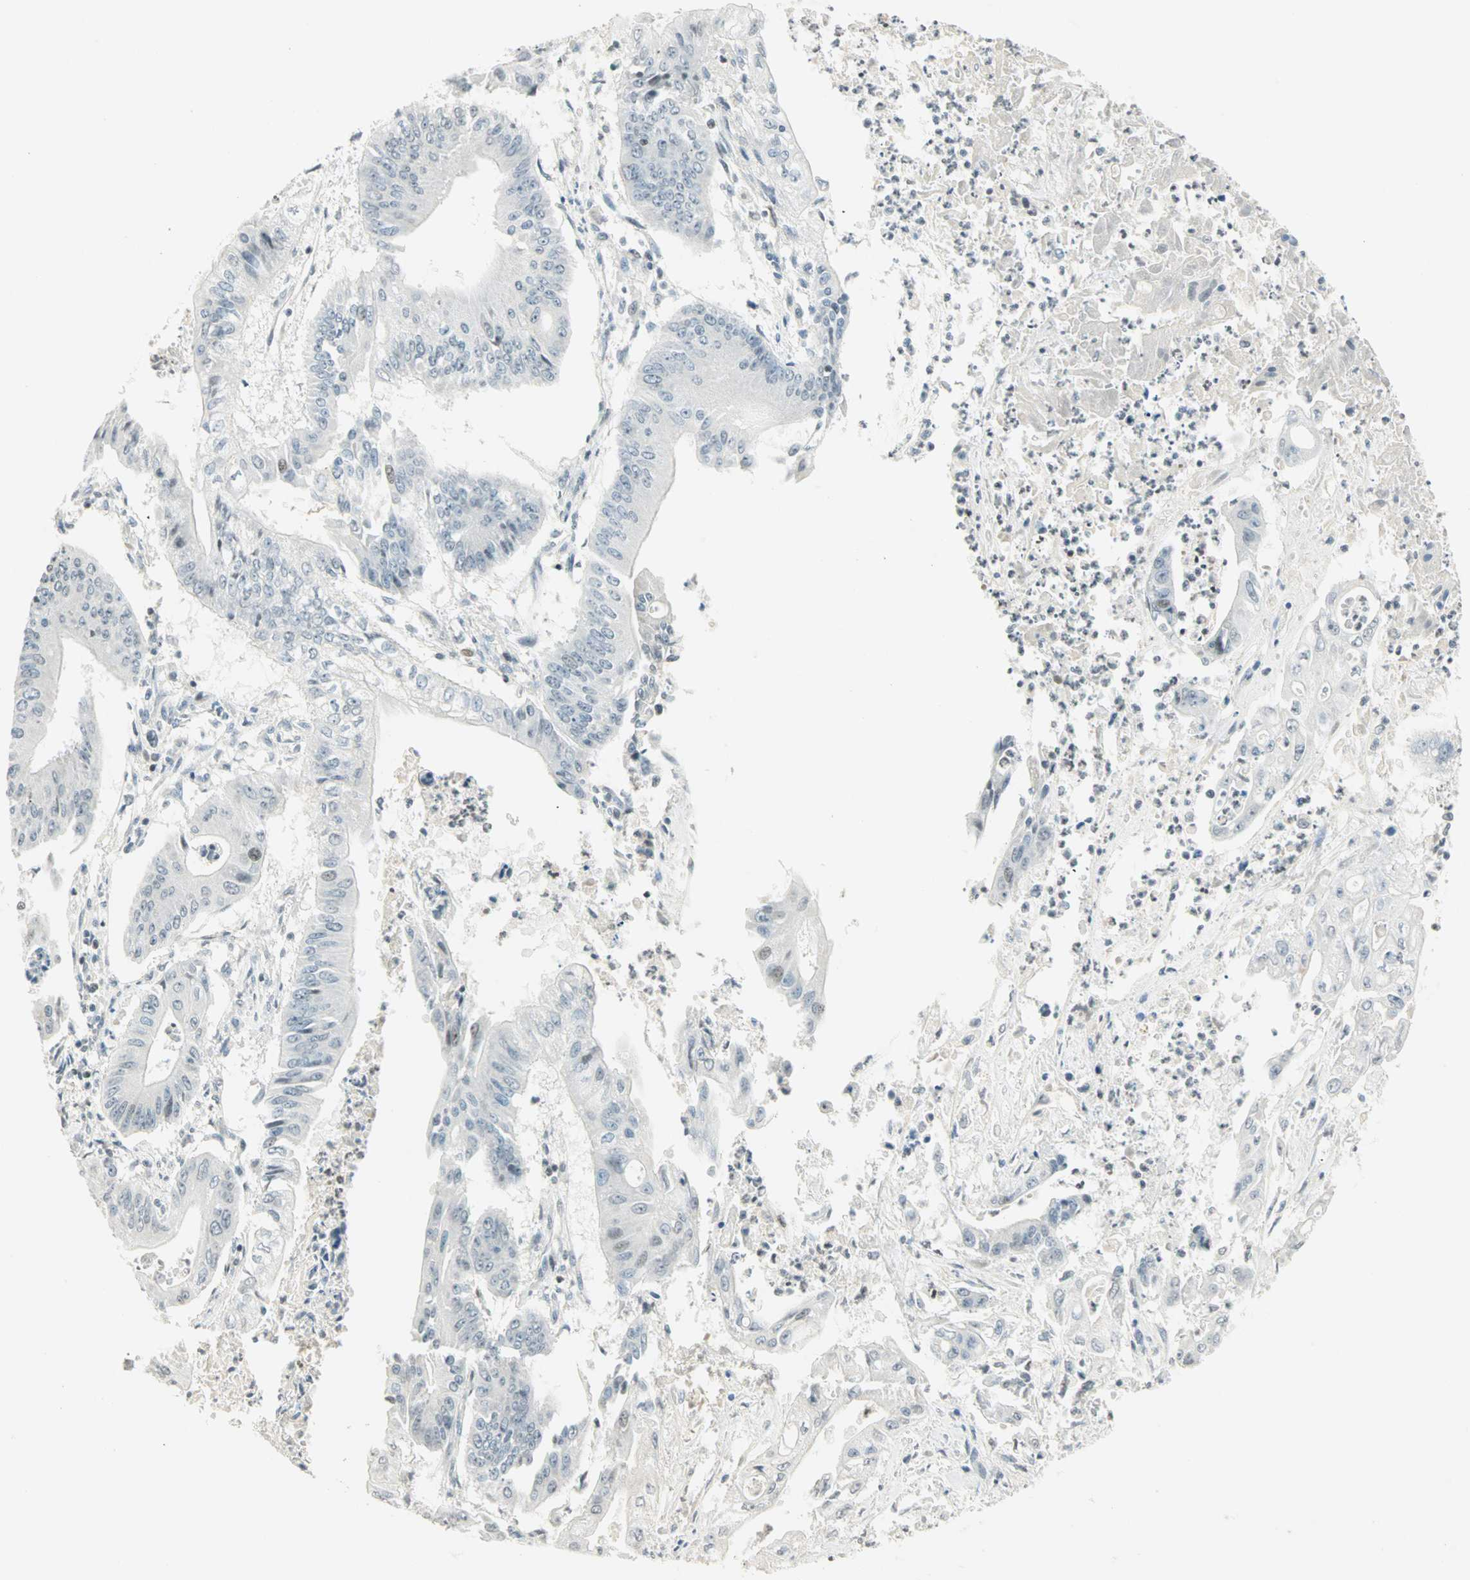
{"staining": {"intensity": "weak", "quantity": "<25%", "location": "nuclear"}, "tissue": "pancreatic cancer", "cell_type": "Tumor cells", "image_type": "cancer", "snomed": [{"axis": "morphology", "description": "Normal tissue, NOS"}, {"axis": "topography", "description": "Lymph node"}], "caption": "DAB immunohistochemical staining of pancreatic cancer reveals no significant staining in tumor cells.", "gene": "SMAD3", "patient": {"sex": "male", "age": 62}}